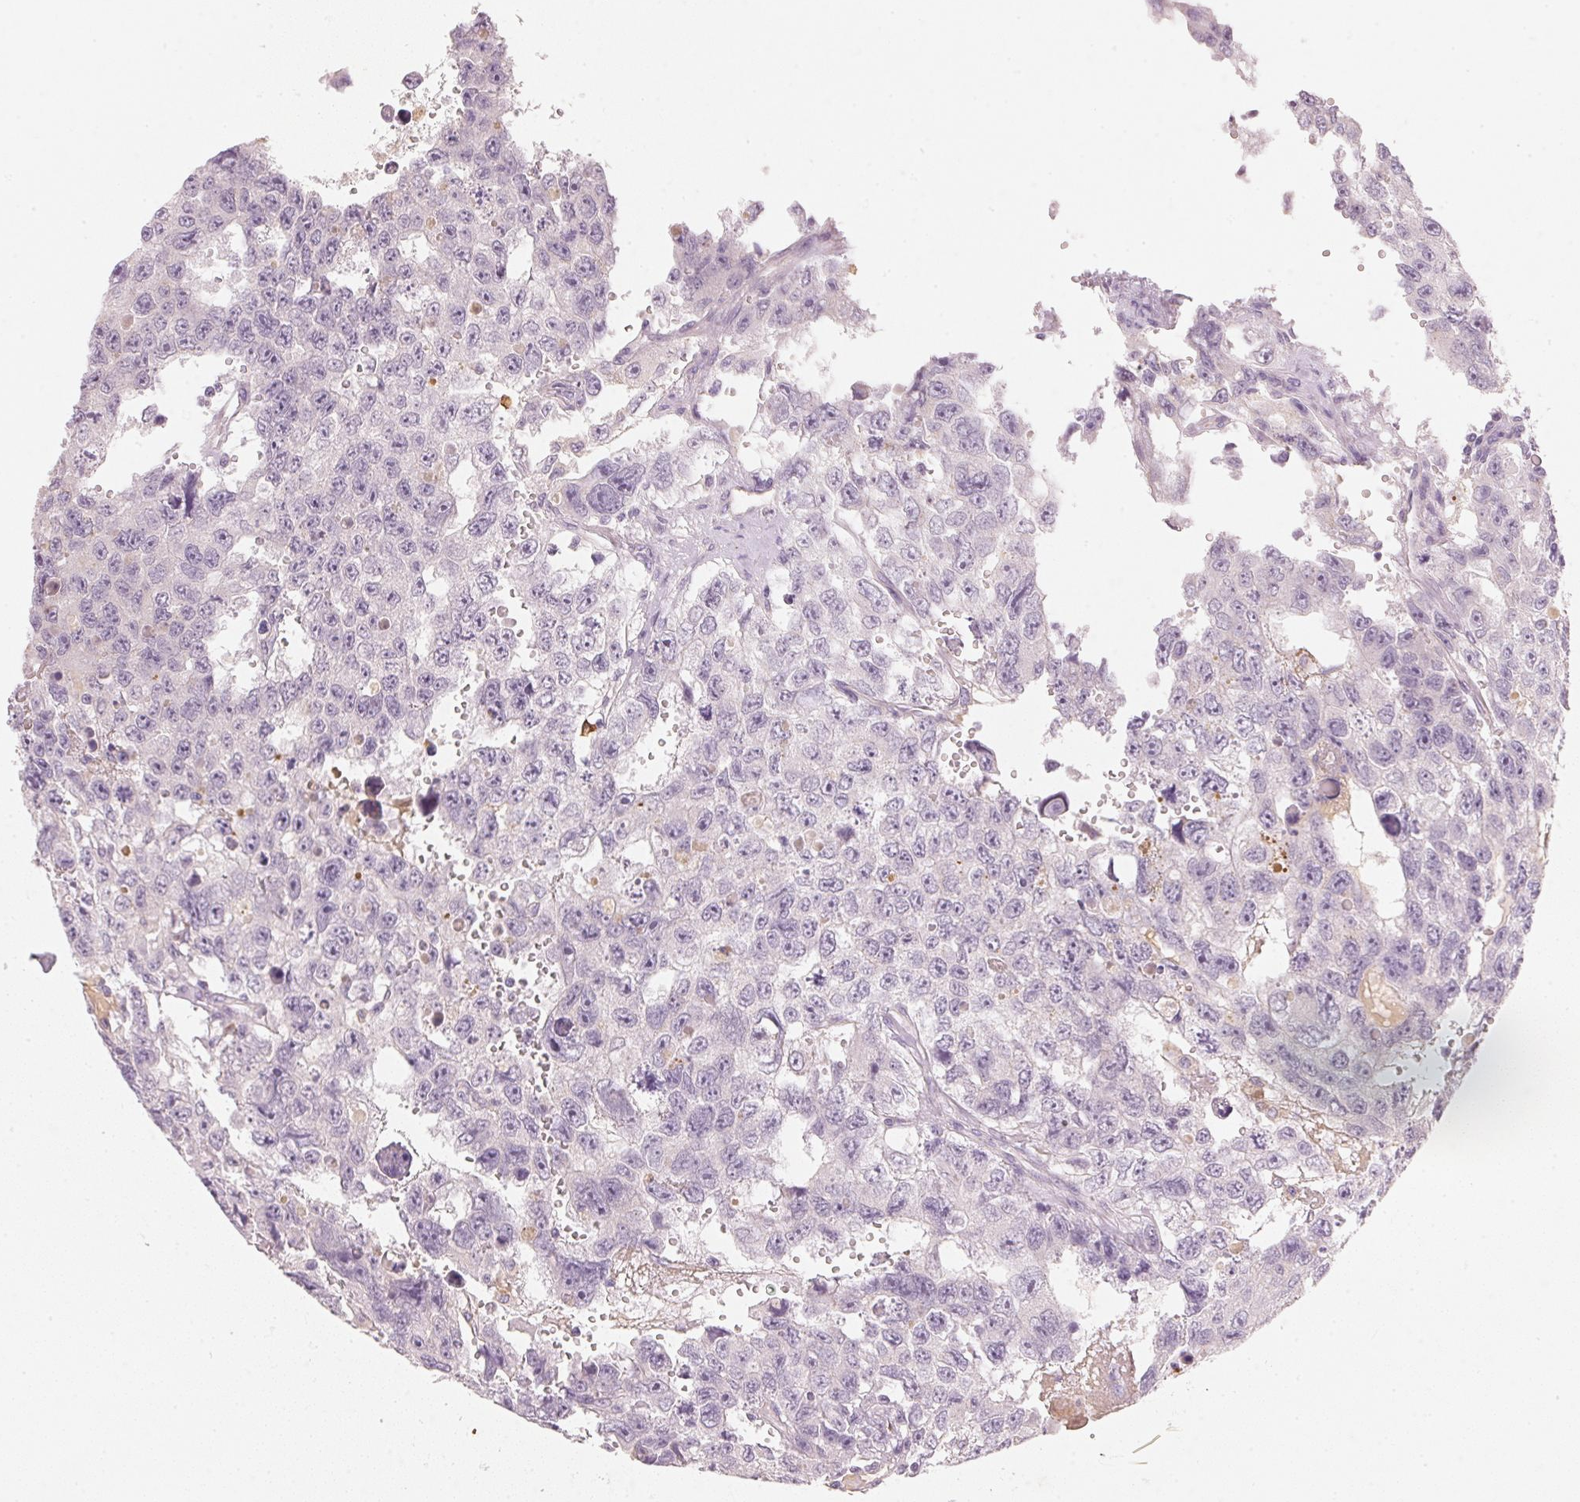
{"staining": {"intensity": "negative", "quantity": "none", "location": "none"}, "tissue": "testis cancer", "cell_type": "Tumor cells", "image_type": "cancer", "snomed": [{"axis": "morphology", "description": "Seminoma, NOS"}, {"axis": "topography", "description": "Testis"}], "caption": "A high-resolution histopathology image shows IHC staining of testis cancer, which demonstrates no significant staining in tumor cells.", "gene": "RMDN2", "patient": {"sex": "male", "age": 26}}